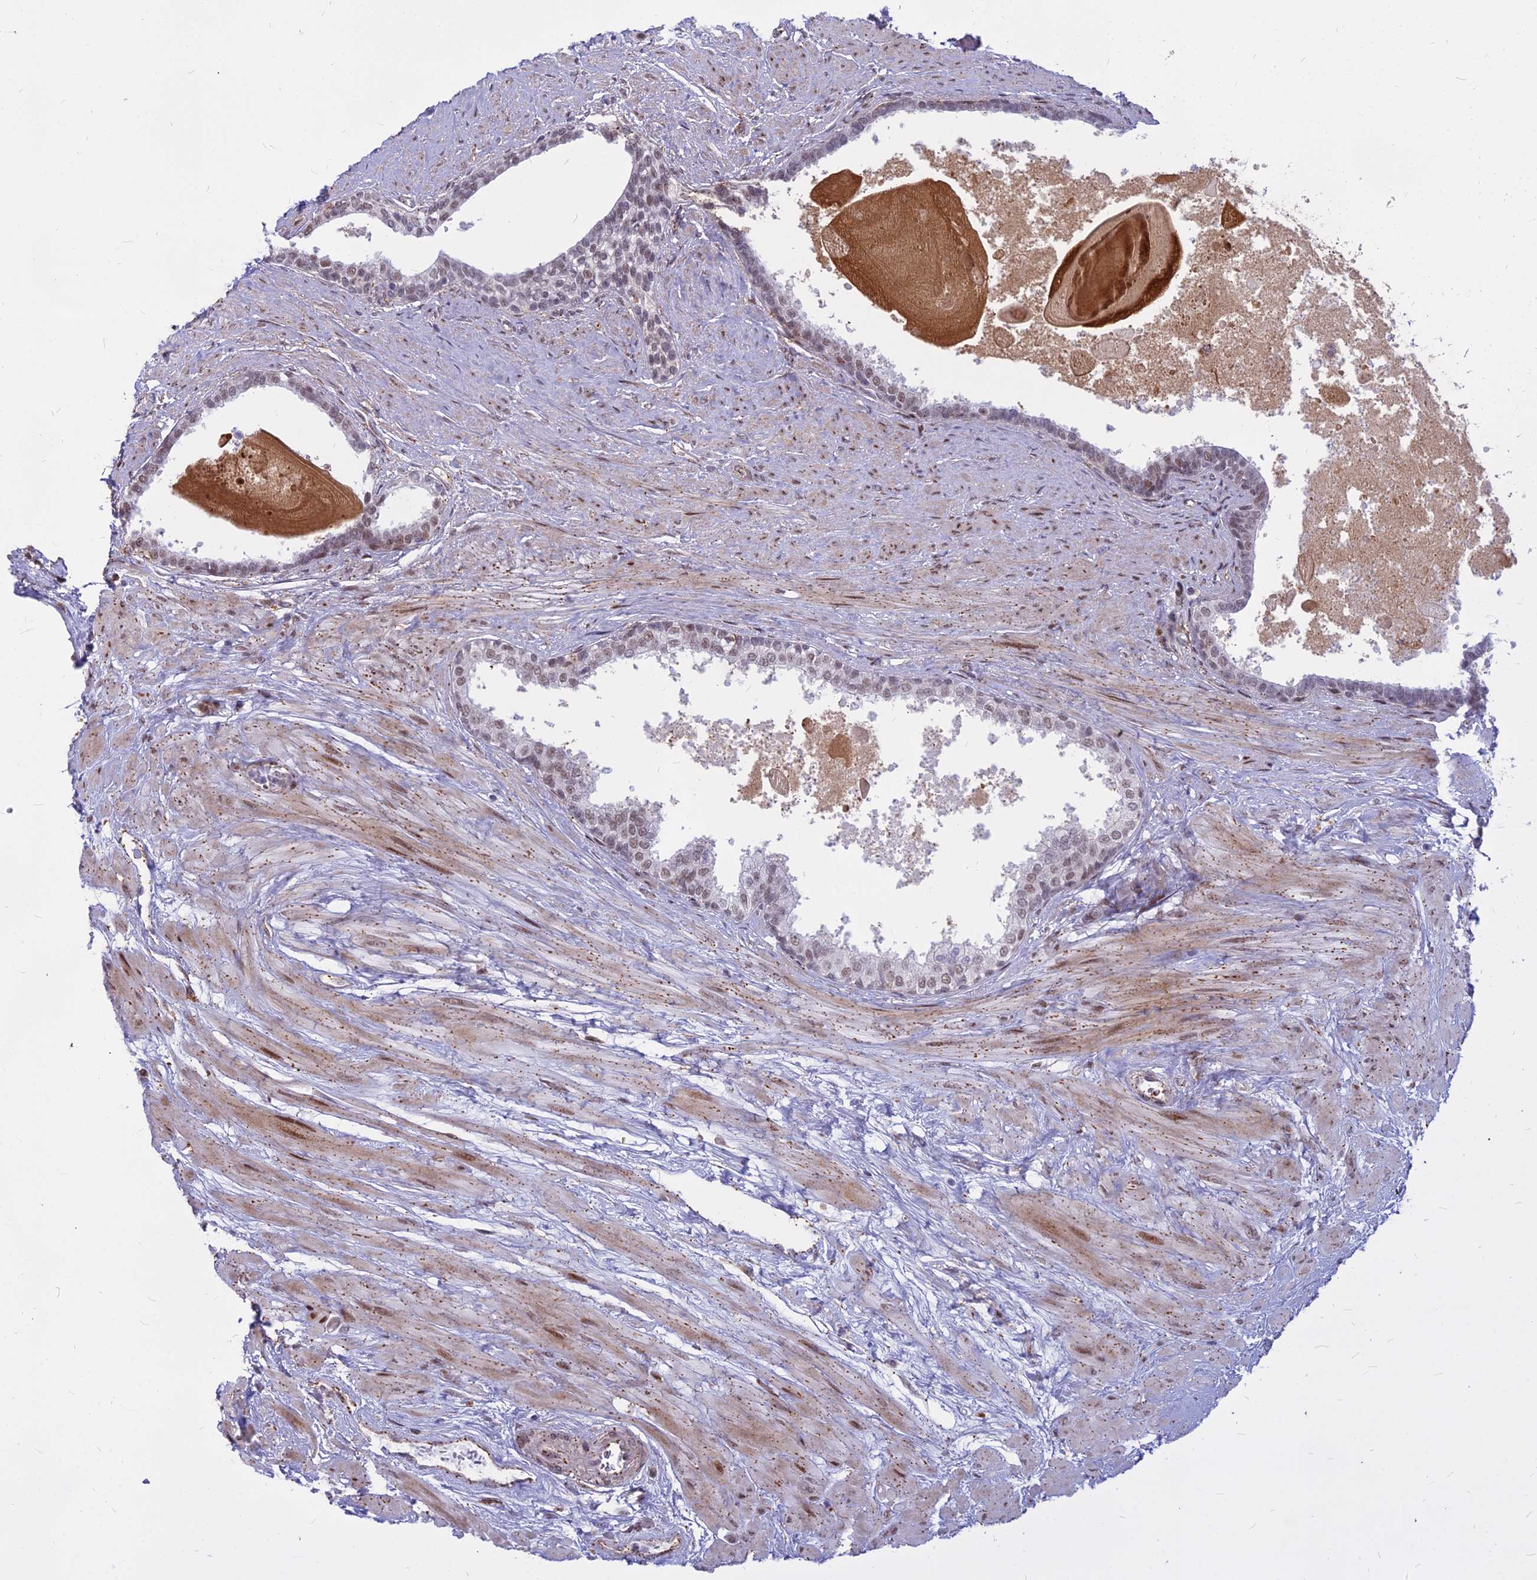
{"staining": {"intensity": "moderate", "quantity": "25%-75%", "location": "nuclear"}, "tissue": "prostate", "cell_type": "Glandular cells", "image_type": "normal", "snomed": [{"axis": "morphology", "description": "Normal tissue, NOS"}, {"axis": "topography", "description": "Prostate"}], "caption": "The image demonstrates staining of benign prostate, revealing moderate nuclear protein positivity (brown color) within glandular cells.", "gene": "ALG10B", "patient": {"sex": "male", "age": 57}}